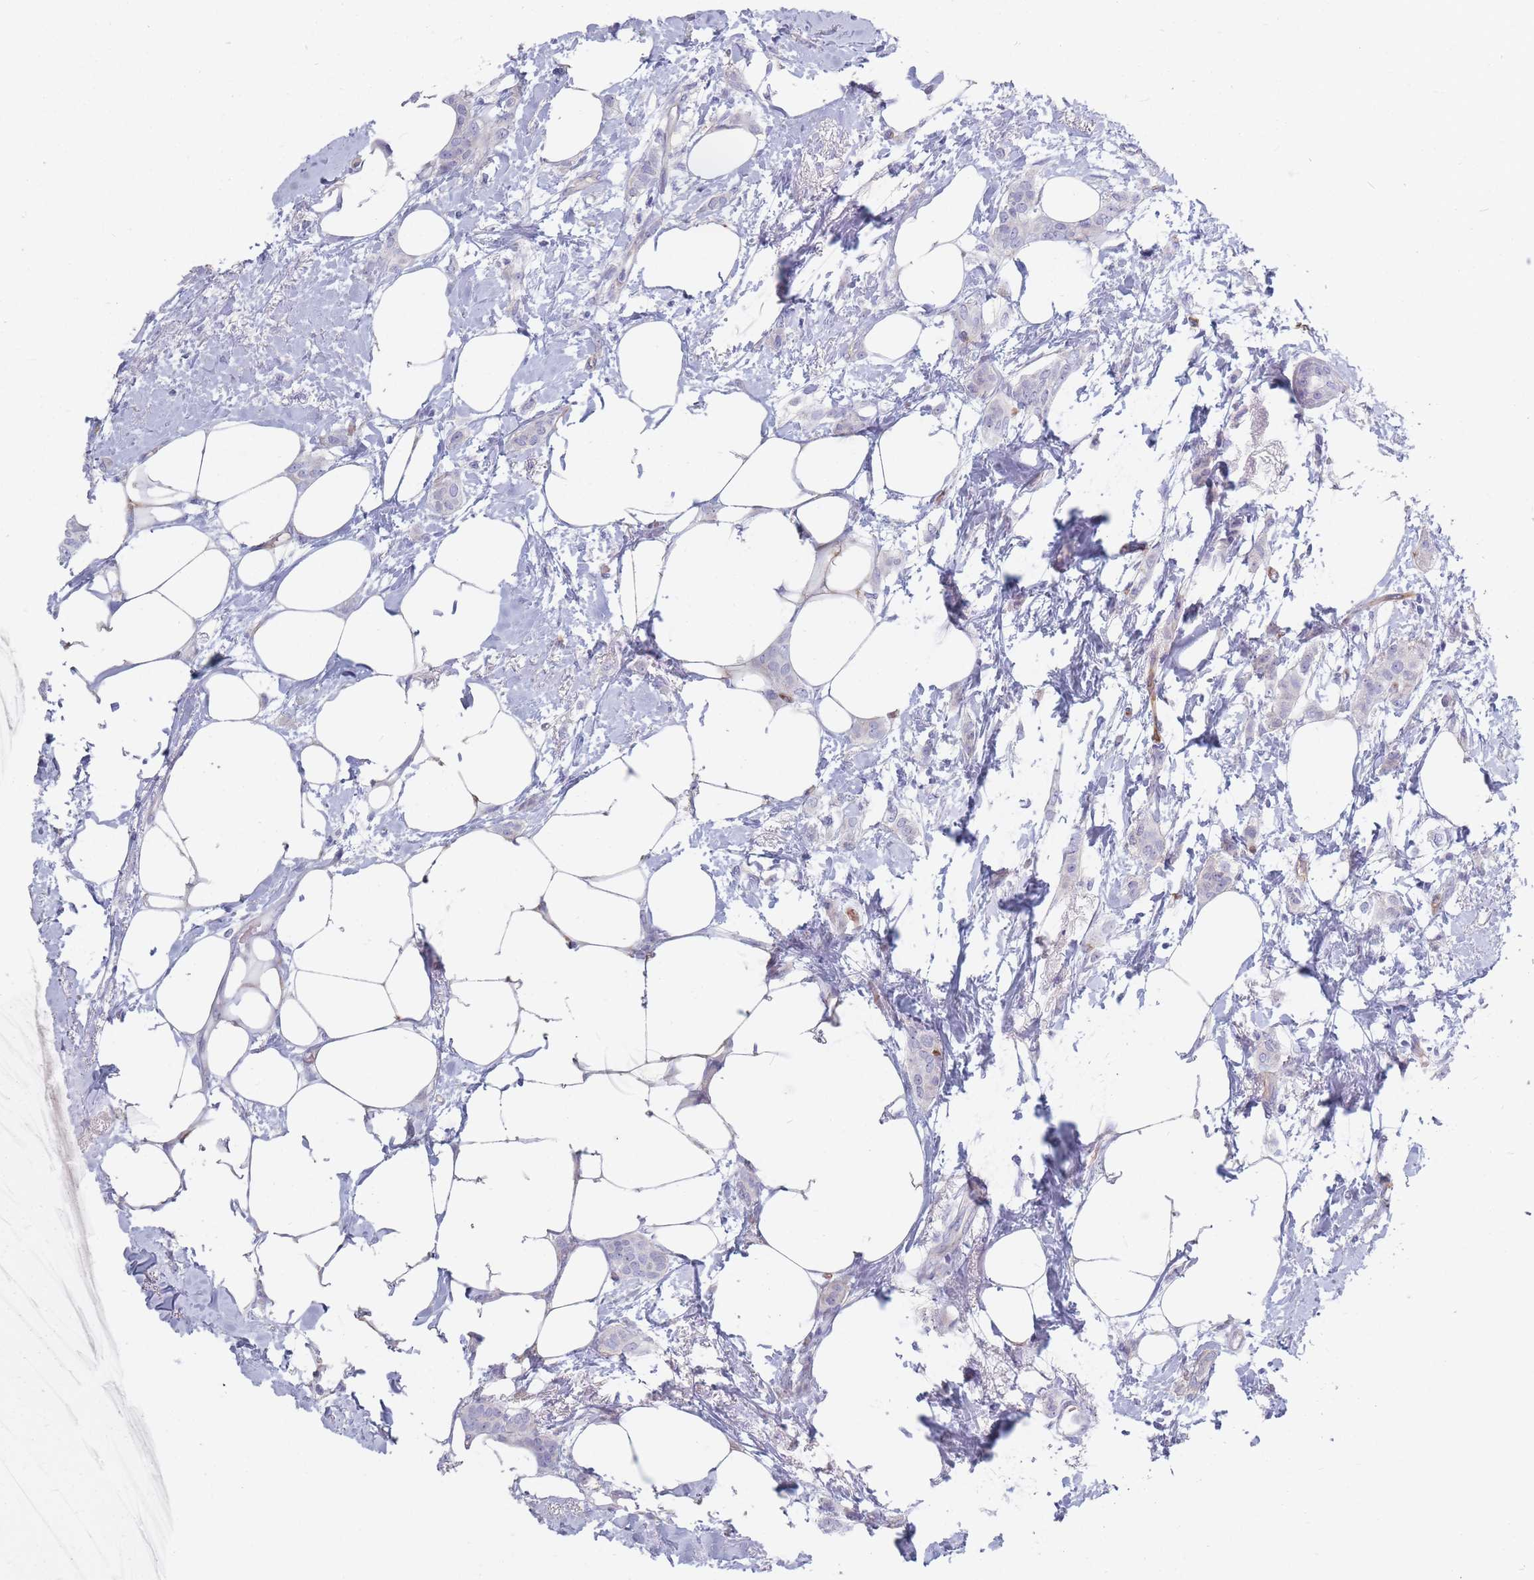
{"staining": {"intensity": "negative", "quantity": "none", "location": "none"}, "tissue": "breast cancer", "cell_type": "Tumor cells", "image_type": "cancer", "snomed": [{"axis": "morphology", "description": "Duct carcinoma"}, {"axis": "topography", "description": "Breast"}], "caption": "Tumor cells show no significant expression in breast invasive ductal carcinoma. (Brightfield microscopy of DAB (3,3'-diaminobenzidine) IHC at high magnification).", "gene": "PLPP1", "patient": {"sex": "female", "age": 72}}